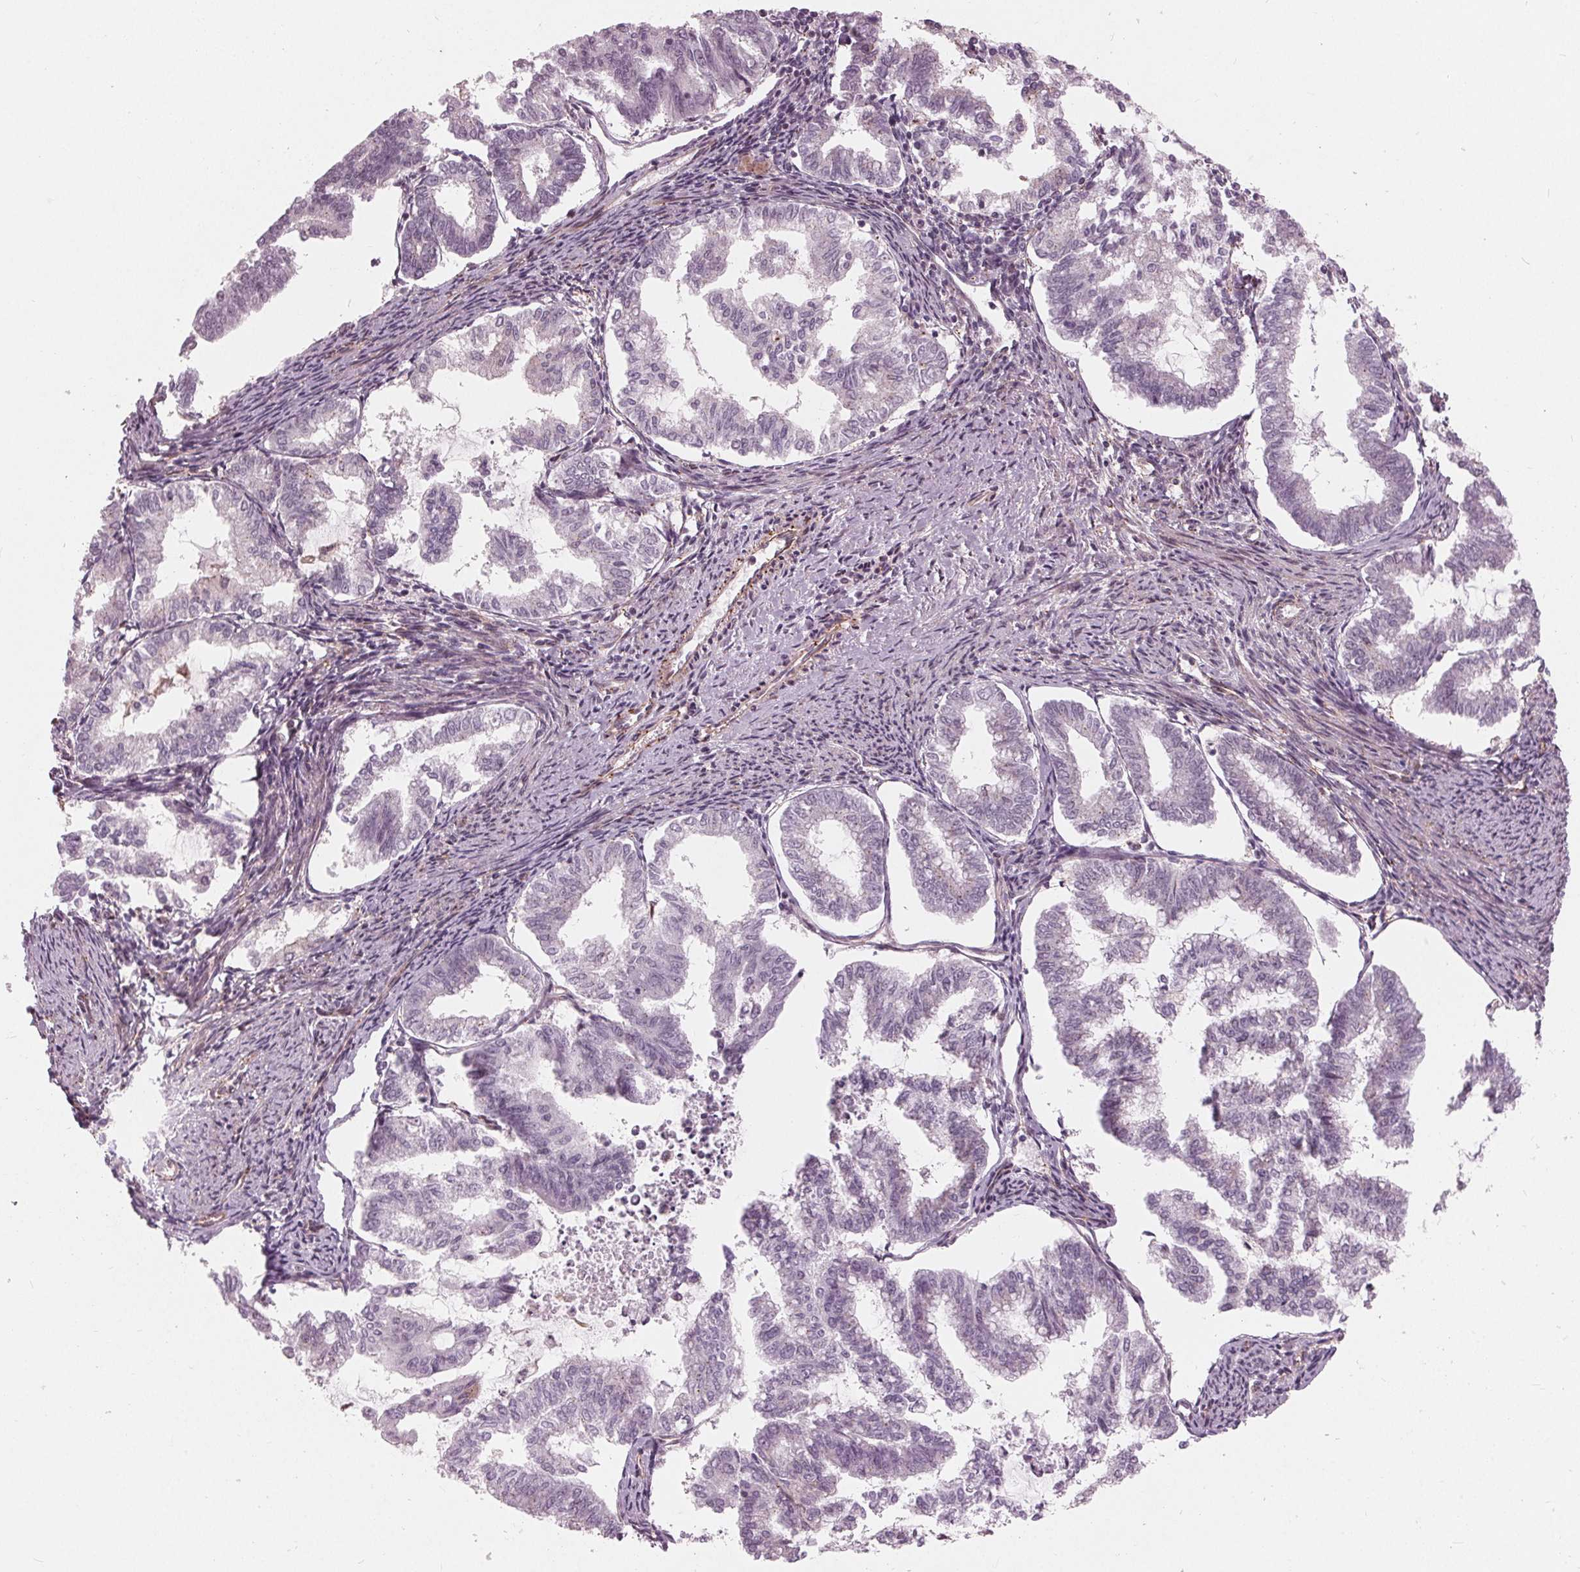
{"staining": {"intensity": "negative", "quantity": "none", "location": "none"}, "tissue": "endometrial cancer", "cell_type": "Tumor cells", "image_type": "cancer", "snomed": [{"axis": "morphology", "description": "Adenocarcinoma, NOS"}, {"axis": "topography", "description": "Endometrium"}], "caption": "DAB immunohistochemical staining of endometrial cancer displays no significant staining in tumor cells.", "gene": "TXNIP", "patient": {"sex": "female", "age": 79}}